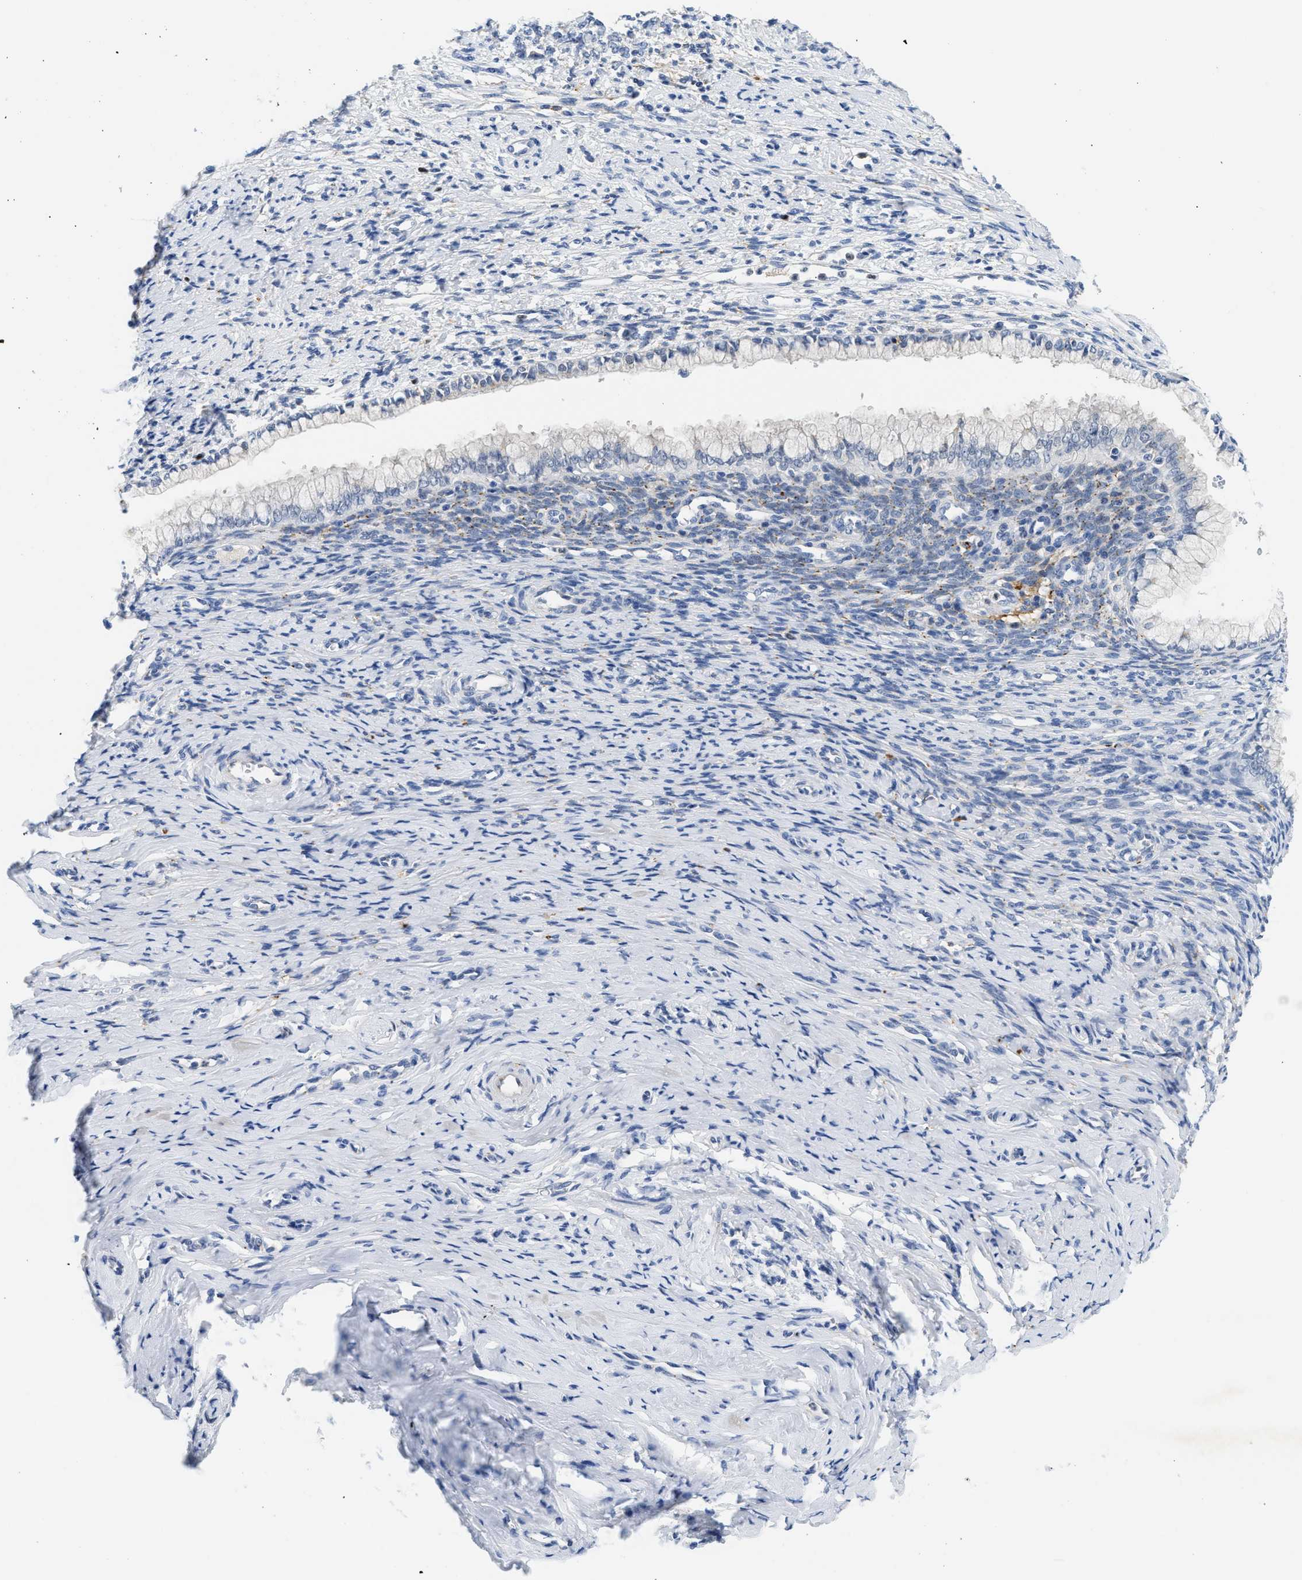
{"staining": {"intensity": "negative", "quantity": "none", "location": "none"}, "tissue": "cervical cancer", "cell_type": "Tumor cells", "image_type": "cancer", "snomed": [{"axis": "morphology", "description": "Squamous cell carcinoma, NOS"}, {"axis": "topography", "description": "Cervix"}], "caption": "This photomicrograph is of cervical cancer stained with immunohistochemistry (IHC) to label a protein in brown with the nuclei are counter-stained blue. There is no expression in tumor cells.", "gene": "PPM1L", "patient": {"sex": "female", "age": 63}}